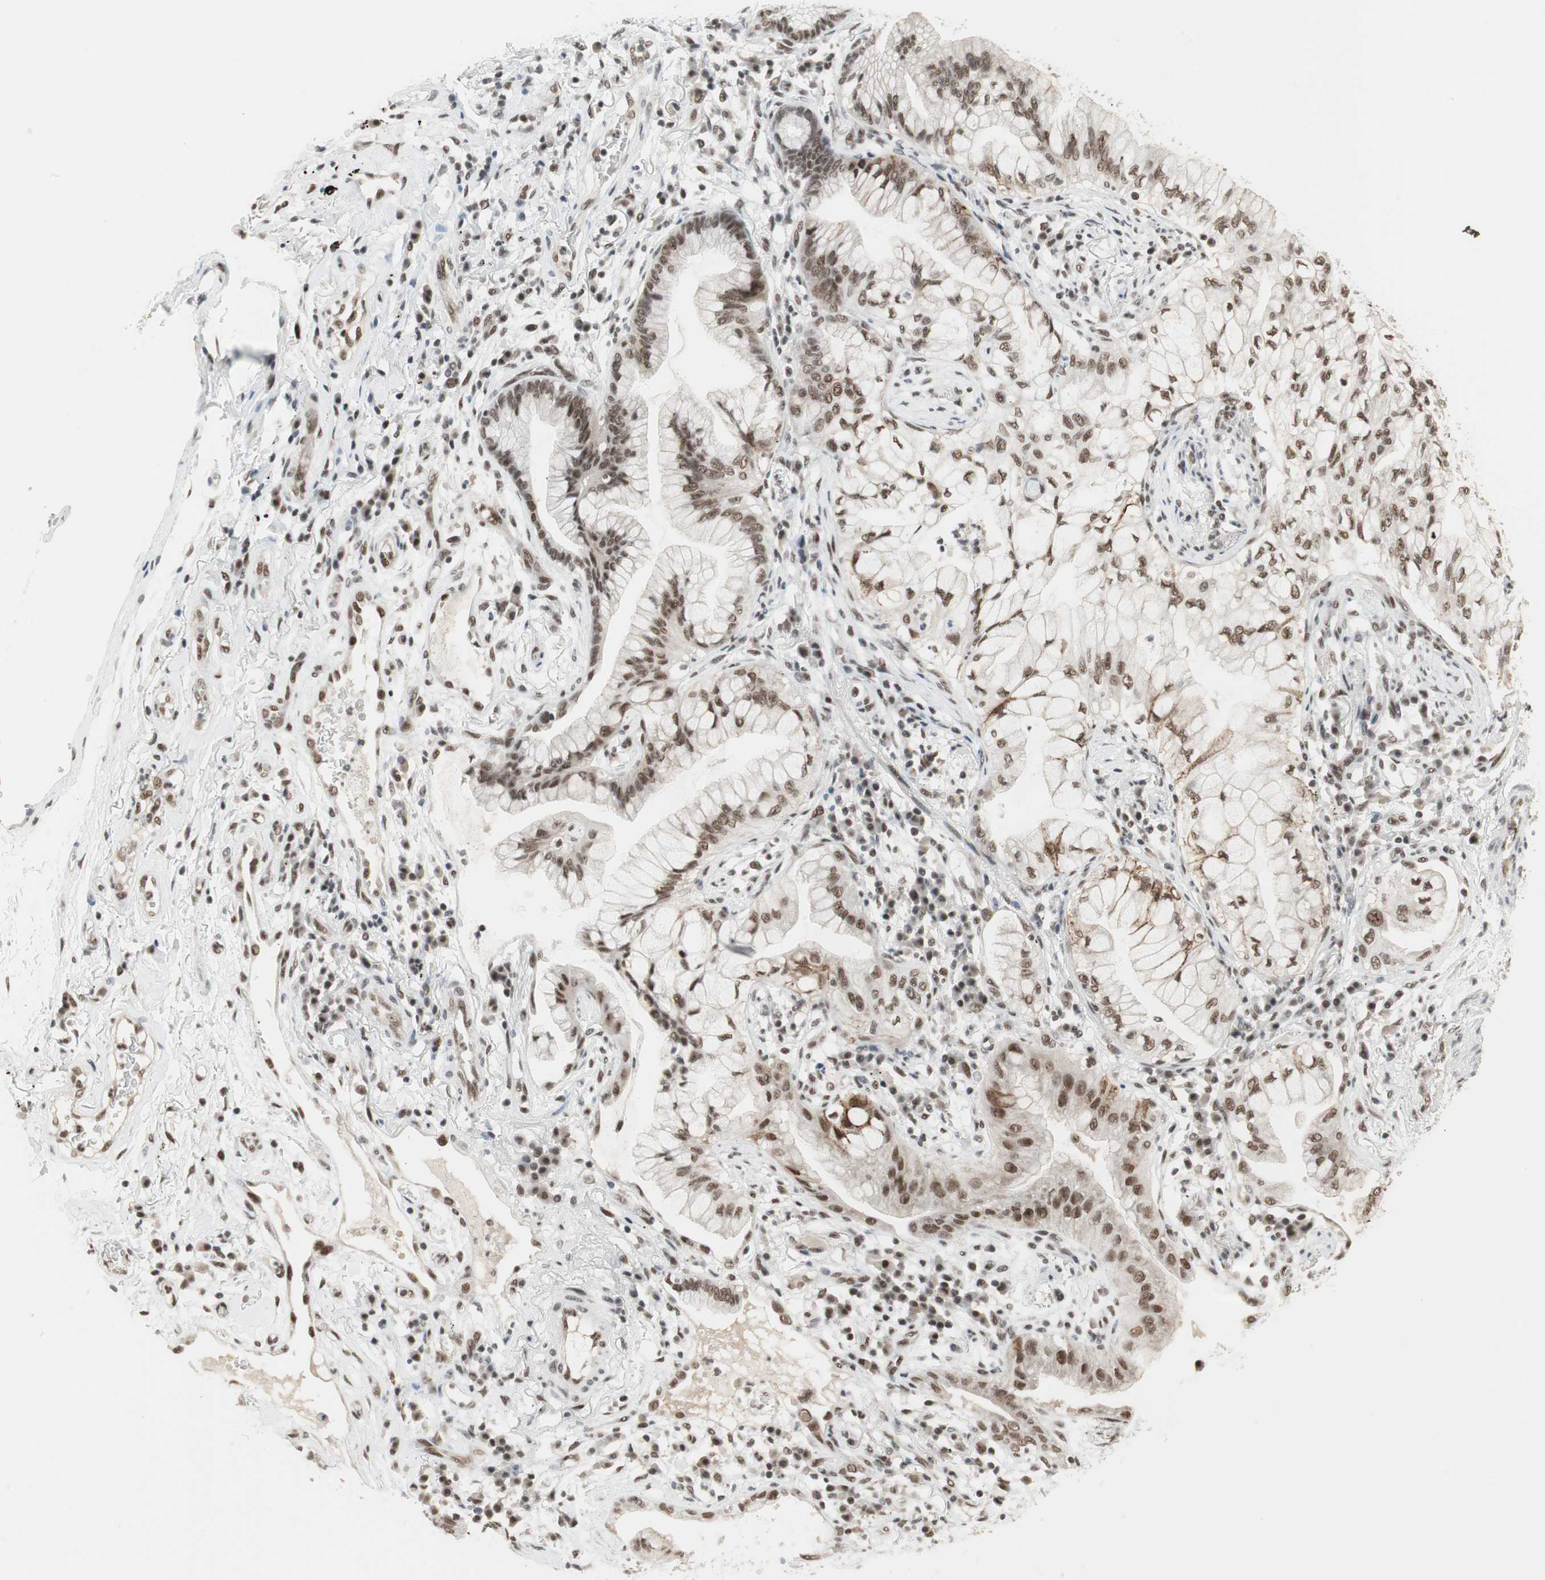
{"staining": {"intensity": "strong", "quantity": ">75%", "location": "nuclear"}, "tissue": "lung cancer", "cell_type": "Tumor cells", "image_type": "cancer", "snomed": [{"axis": "morphology", "description": "Adenocarcinoma, NOS"}, {"axis": "topography", "description": "Lung"}], "caption": "High-magnification brightfield microscopy of lung cancer (adenocarcinoma) stained with DAB (3,3'-diaminobenzidine) (brown) and counterstained with hematoxylin (blue). tumor cells exhibit strong nuclear expression is present in about>75% of cells.", "gene": "RTF1", "patient": {"sex": "female", "age": 70}}